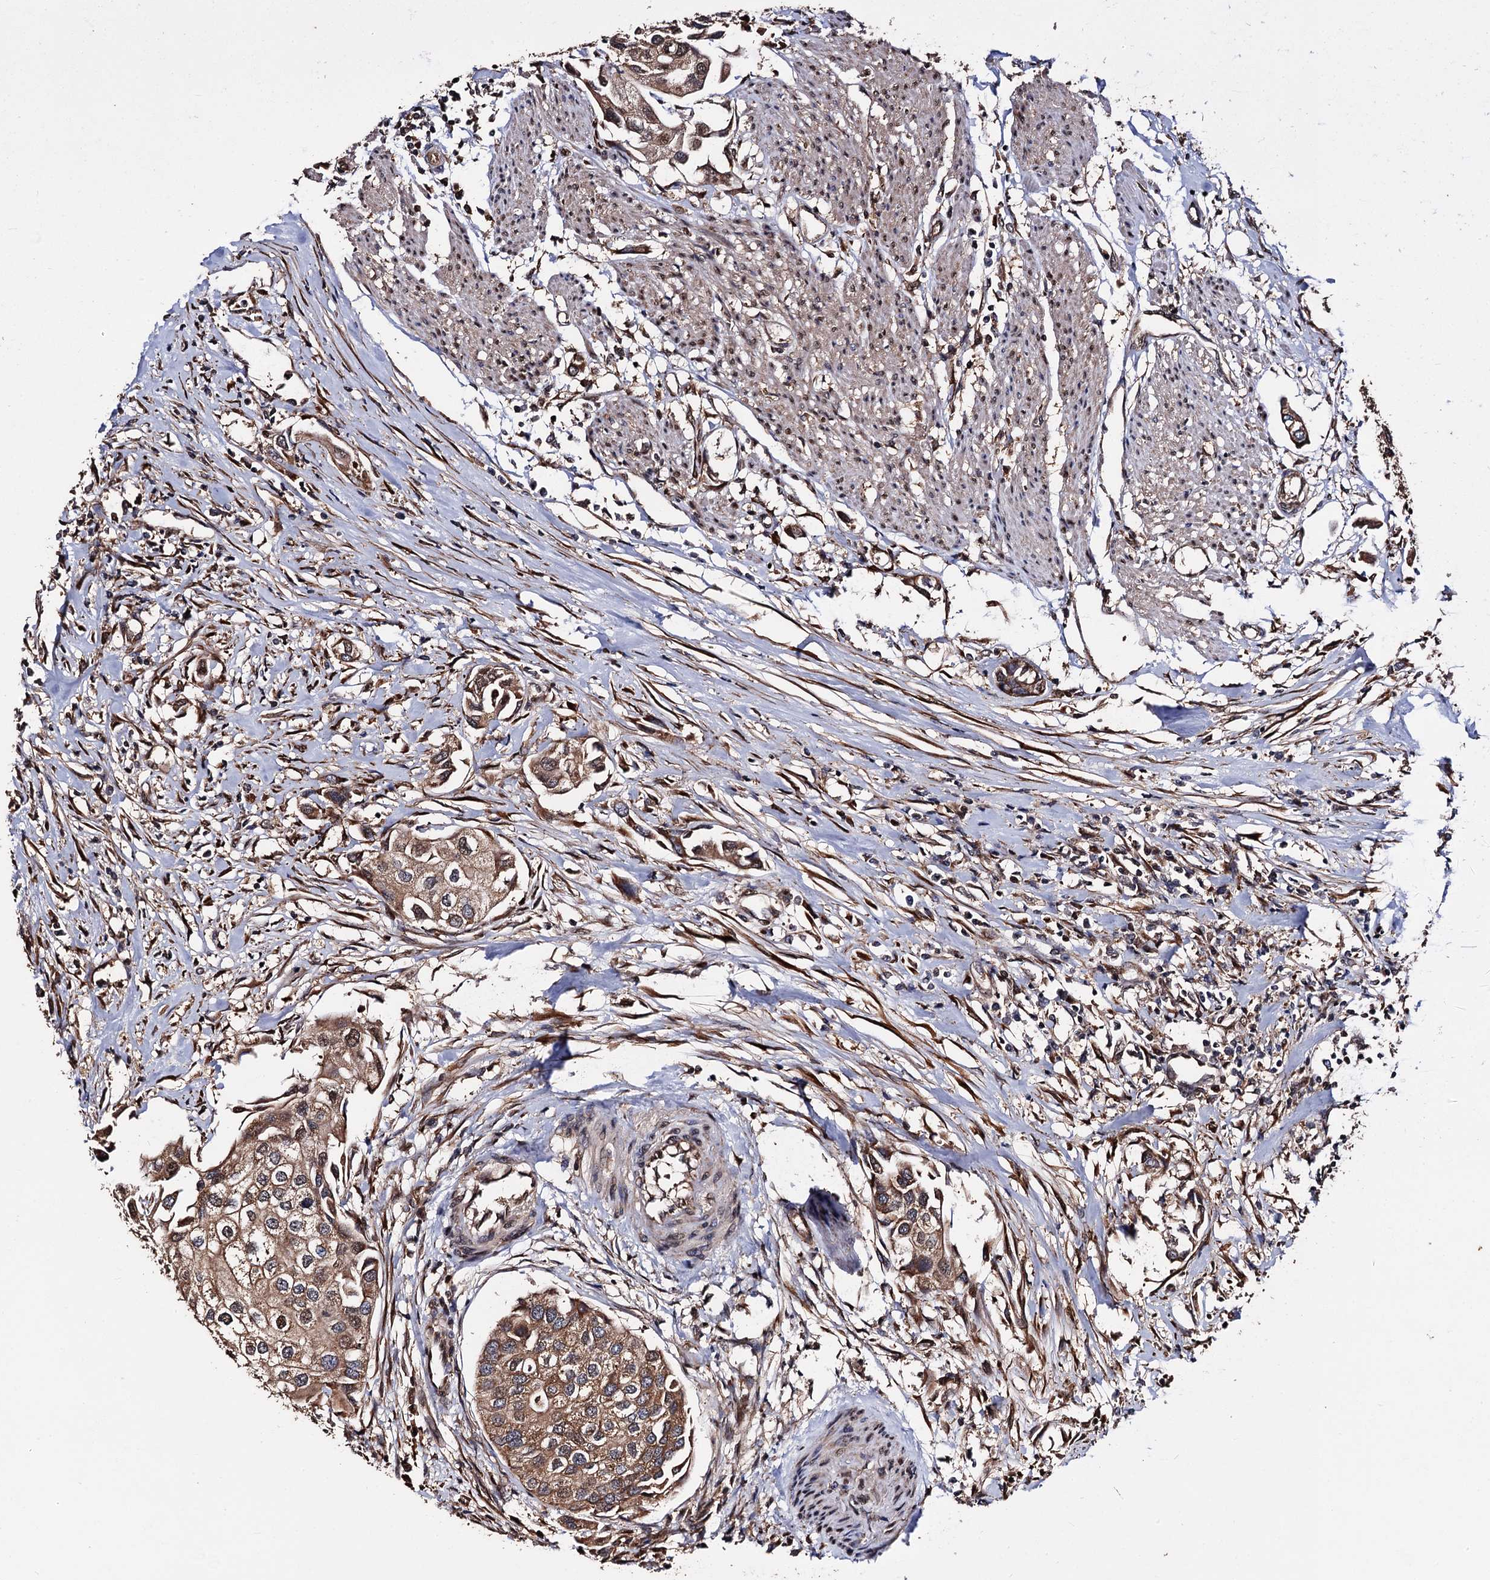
{"staining": {"intensity": "moderate", "quantity": ">75%", "location": "cytoplasmic/membranous"}, "tissue": "urothelial cancer", "cell_type": "Tumor cells", "image_type": "cancer", "snomed": [{"axis": "morphology", "description": "Urothelial carcinoma, High grade"}, {"axis": "topography", "description": "Urinary bladder"}], "caption": "About >75% of tumor cells in human urothelial carcinoma (high-grade) show moderate cytoplasmic/membranous protein staining as visualized by brown immunohistochemical staining.", "gene": "MIER2", "patient": {"sex": "male", "age": 64}}